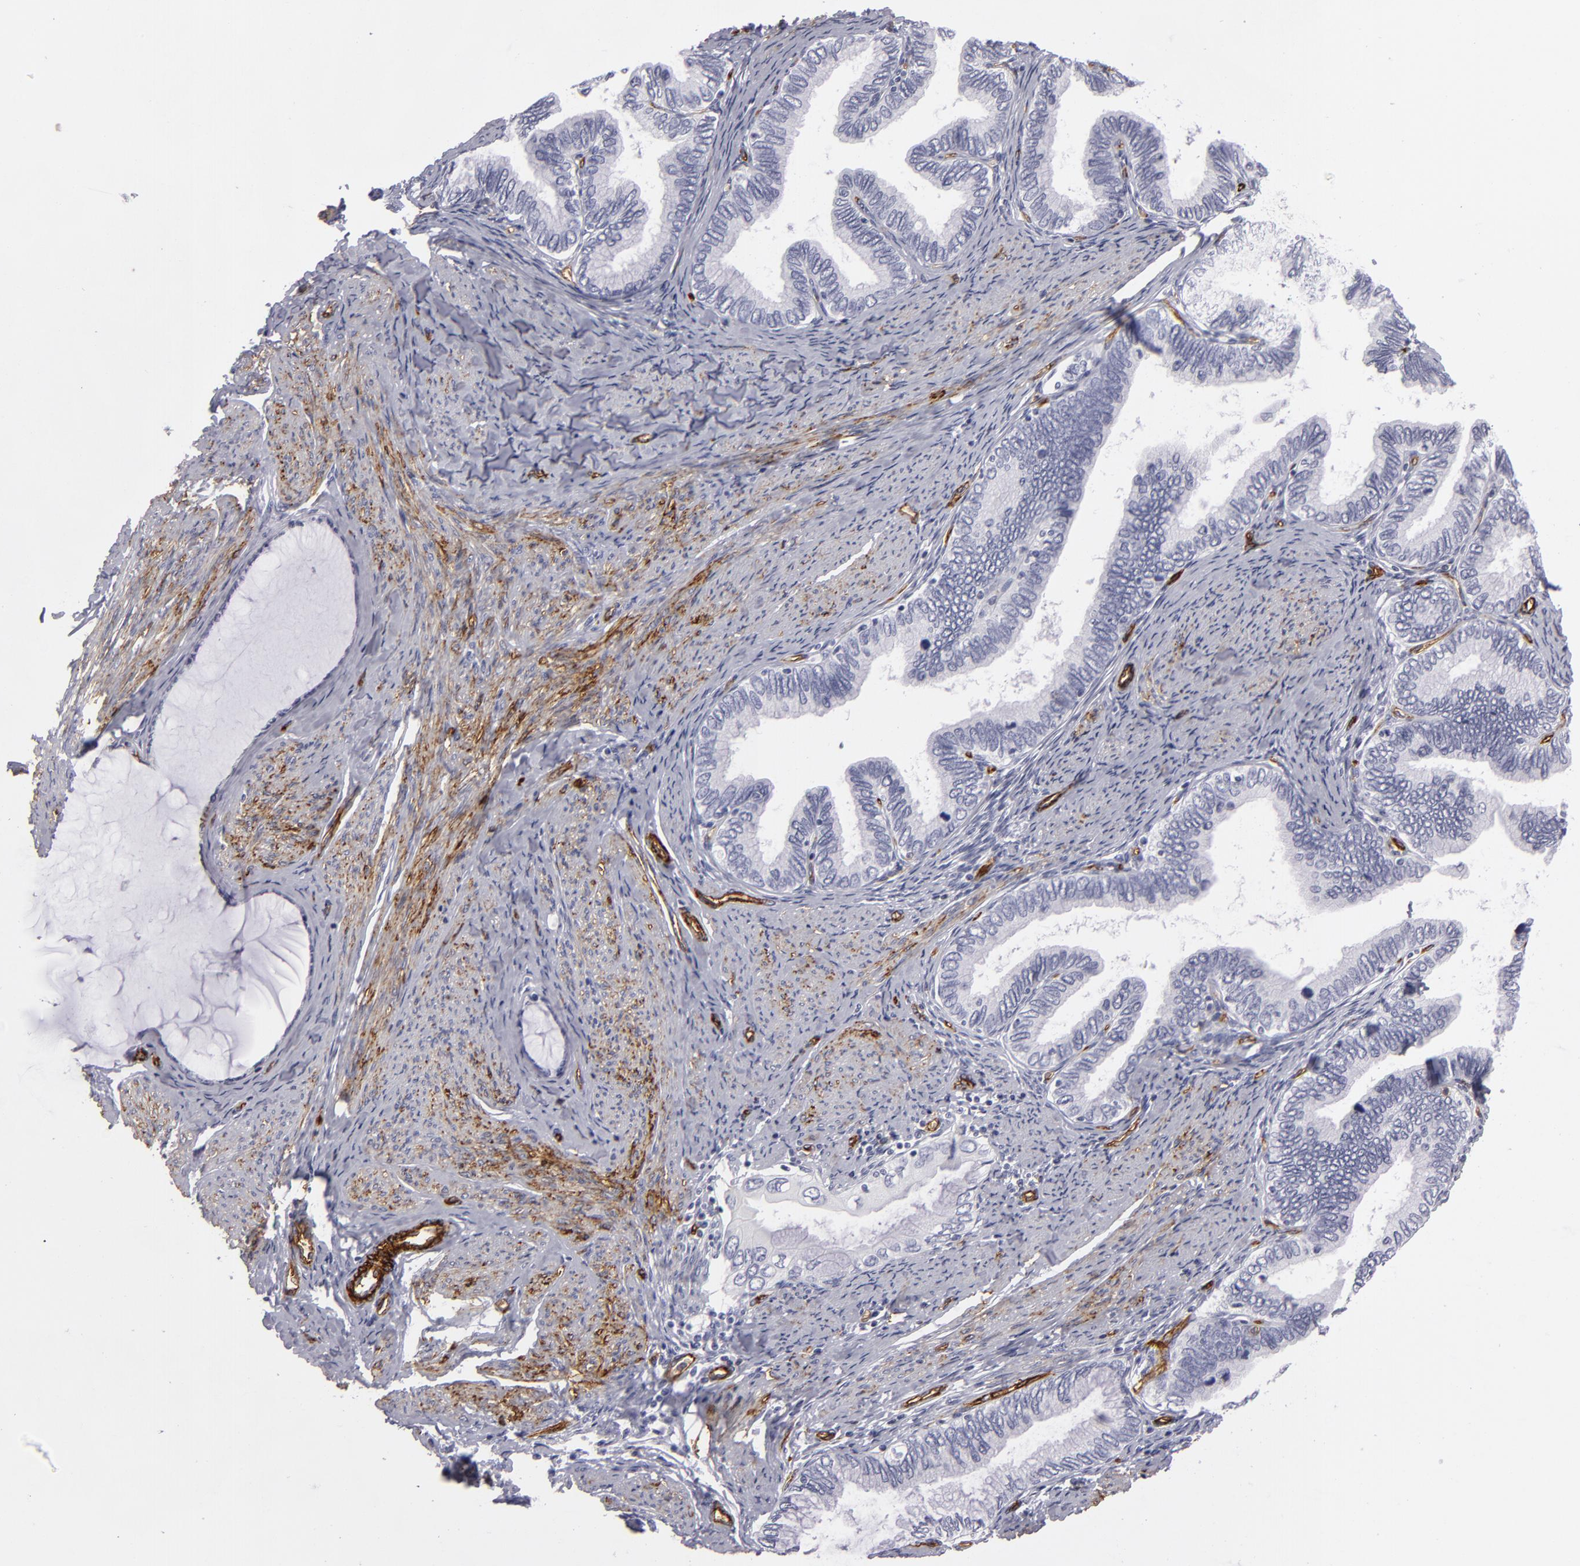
{"staining": {"intensity": "negative", "quantity": "none", "location": "none"}, "tissue": "cervical cancer", "cell_type": "Tumor cells", "image_type": "cancer", "snomed": [{"axis": "morphology", "description": "Adenocarcinoma, NOS"}, {"axis": "topography", "description": "Cervix"}], "caption": "The immunohistochemistry (IHC) histopathology image has no significant staining in tumor cells of cervical adenocarcinoma tissue. The staining was performed using DAB (3,3'-diaminobenzidine) to visualize the protein expression in brown, while the nuclei were stained in blue with hematoxylin (Magnification: 20x).", "gene": "MCAM", "patient": {"sex": "female", "age": 49}}